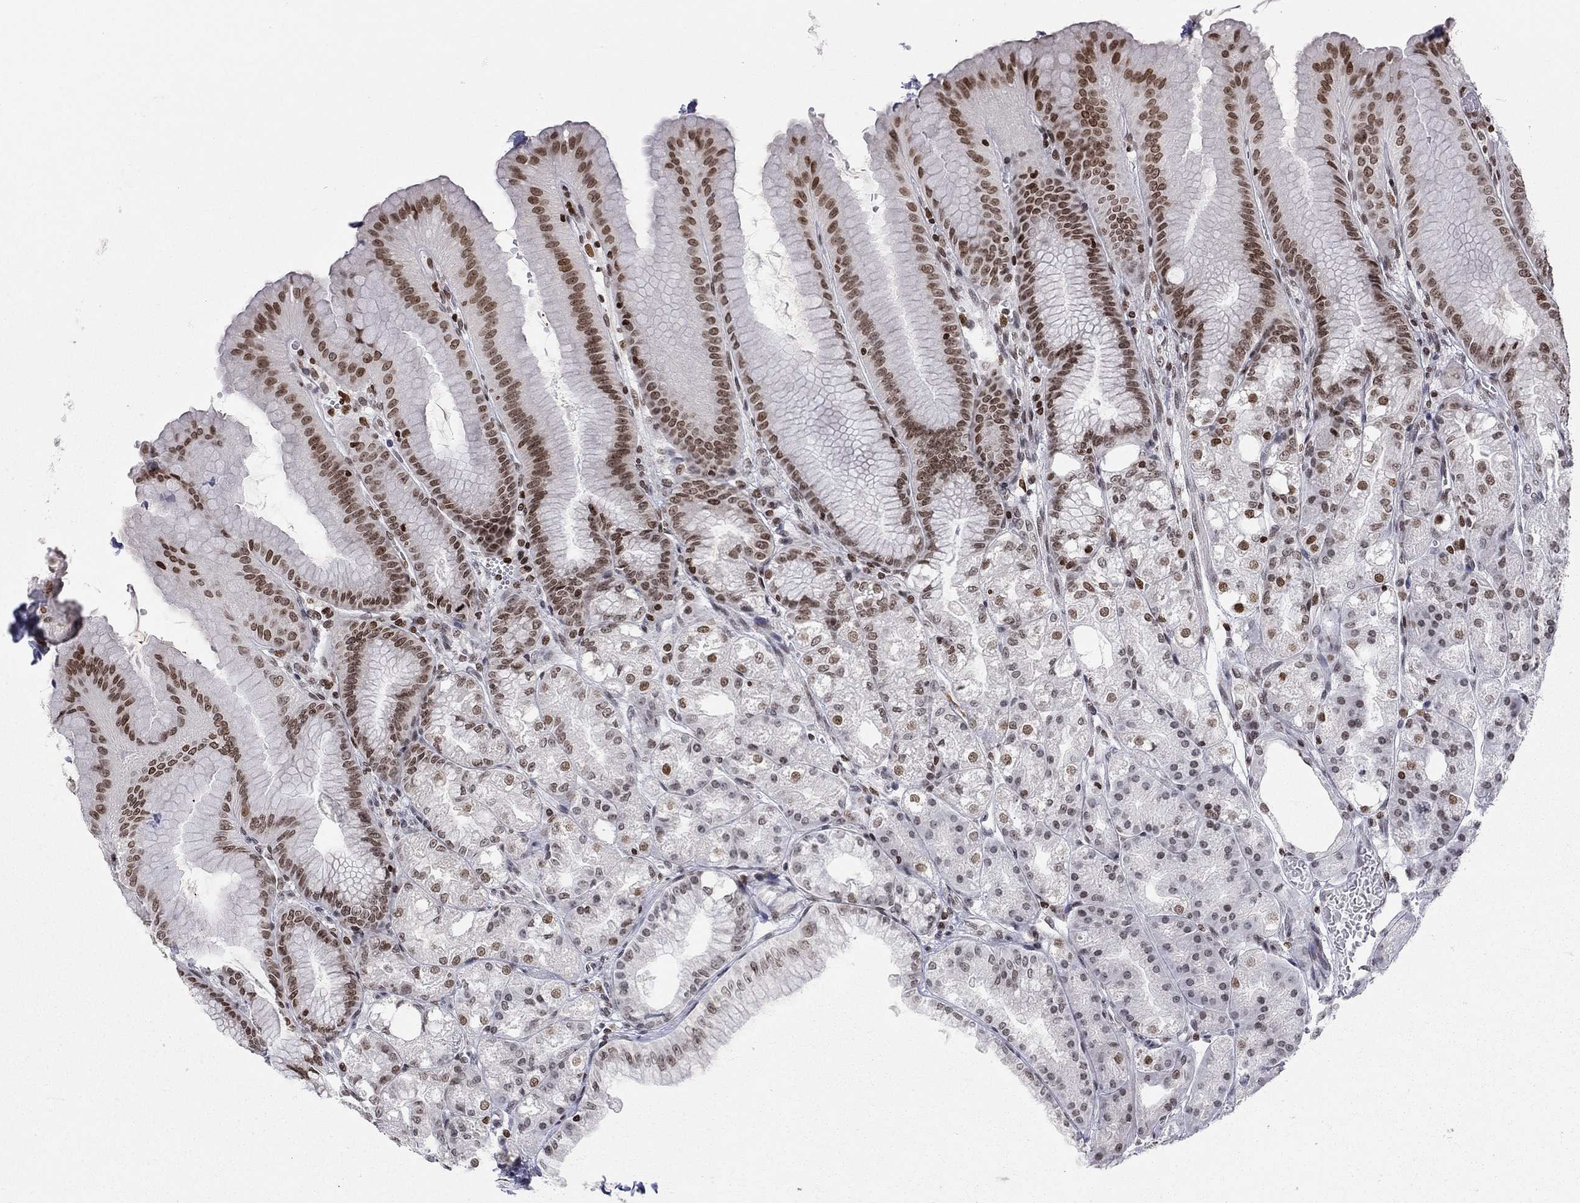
{"staining": {"intensity": "strong", "quantity": "25%-75%", "location": "nuclear"}, "tissue": "stomach", "cell_type": "Glandular cells", "image_type": "normal", "snomed": [{"axis": "morphology", "description": "Normal tissue, NOS"}, {"axis": "topography", "description": "Stomach"}], "caption": "An immunohistochemistry micrograph of normal tissue is shown. Protein staining in brown highlights strong nuclear positivity in stomach within glandular cells.", "gene": "H2AX", "patient": {"sex": "male", "age": 71}}